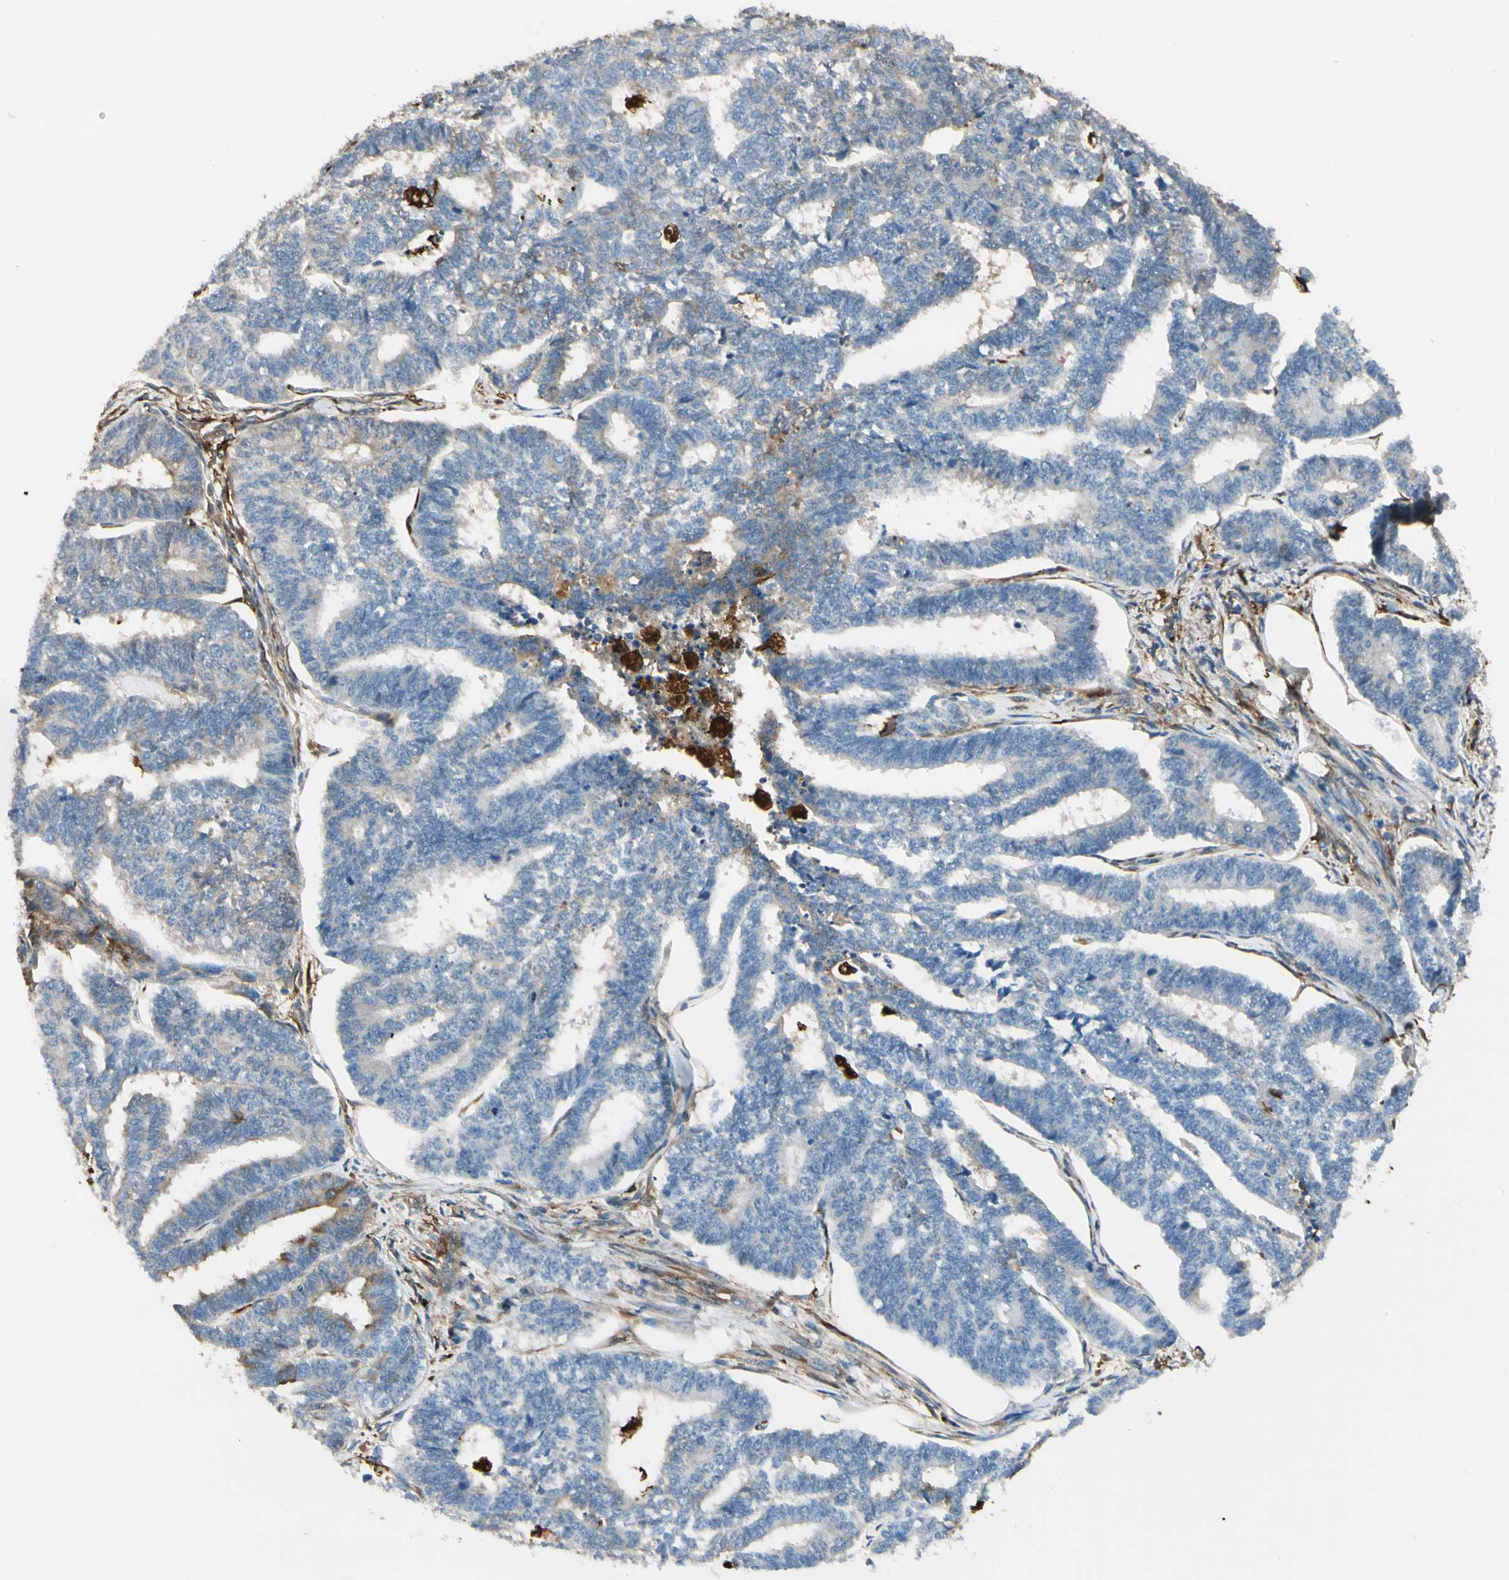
{"staining": {"intensity": "negative", "quantity": "none", "location": "none"}, "tissue": "endometrial cancer", "cell_type": "Tumor cells", "image_type": "cancer", "snomed": [{"axis": "morphology", "description": "Adenocarcinoma, NOS"}, {"axis": "topography", "description": "Endometrium"}], "caption": "Tumor cells are negative for protein expression in human endometrial adenocarcinoma.", "gene": "FTH1", "patient": {"sex": "female", "age": 70}}